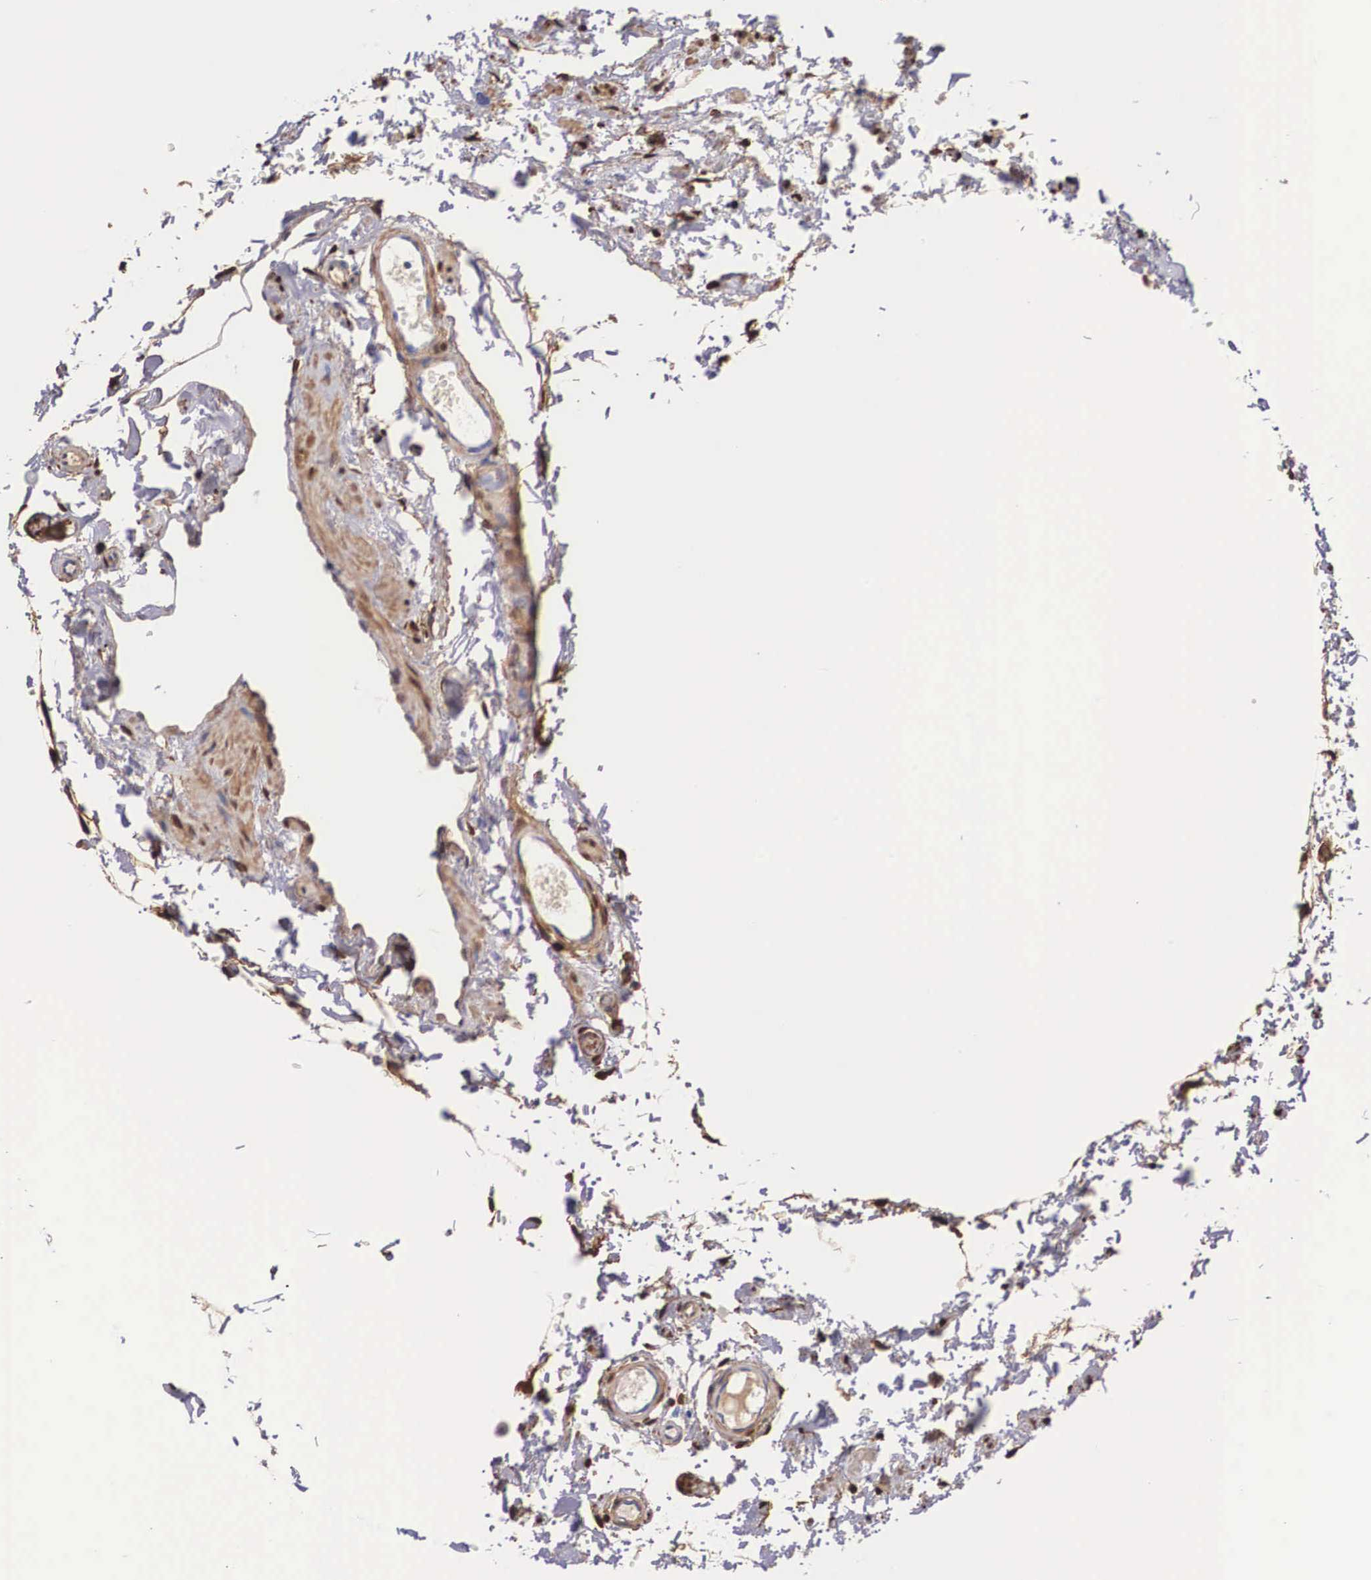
{"staining": {"intensity": "negative", "quantity": "none", "location": "none"}, "tissue": "epididymis", "cell_type": "Glandular cells", "image_type": "normal", "snomed": [{"axis": "morphology", "description": "Normal tissue, NOS"}, {"axis": "topography", "description": "Epididymis"}], "caption": "Glandular cells show no significant positivity in unremarkable epididymis. The staining is performed using DAB brown chromogen with nuclei counter-stained in using hematoxylin.", "gene": "LGALS1", "patient": {"sex": "male", "age": 77}}